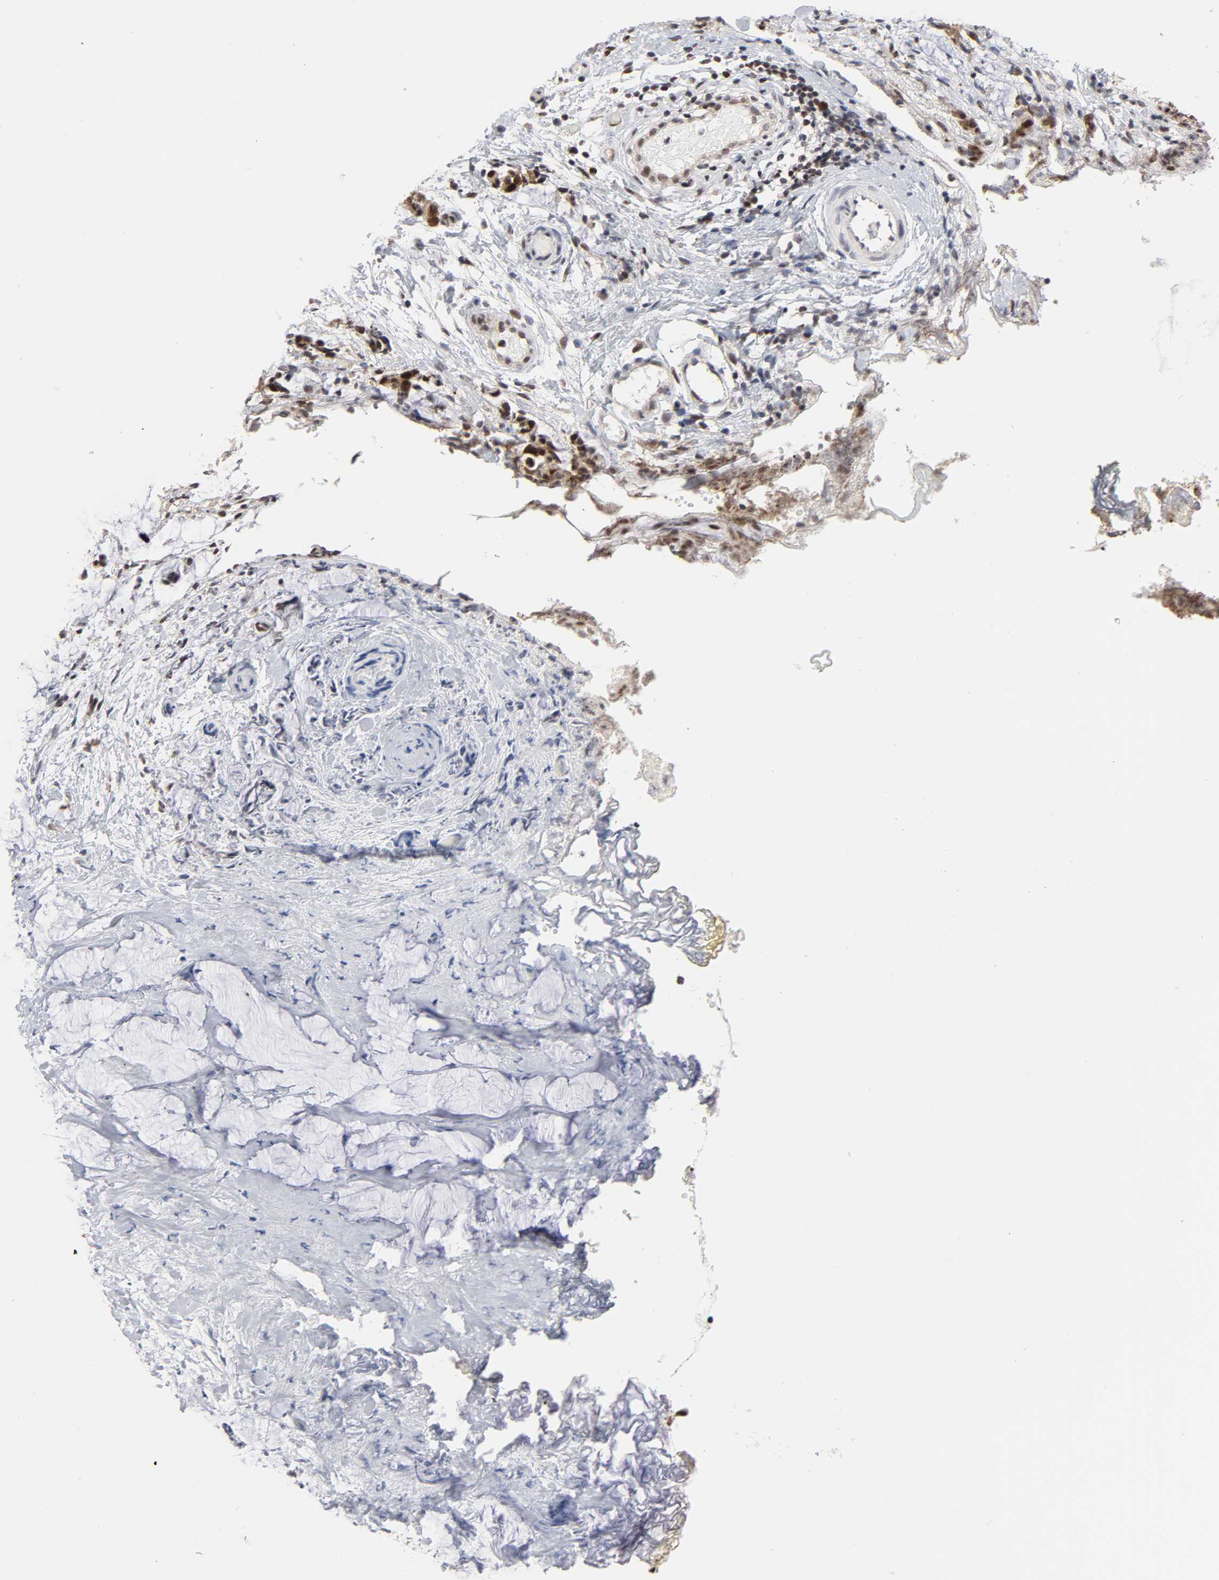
{"staining": {"intensity": "moderate", "quantity": ">75%", "location": "nuclear"}, "tissue": "colorectal cancer", "cell_type": "Tumor cells", "image_type": "cancer", "snomed": [{"axis": "morphology", "description": "Adenocarcinoma, NOS"}, {"axis": "topography", "description": "Colon"}], "caption": "The histopathology image reveals staining of colorectal adenocarcinoma, revealing moderate nuclear protein positivity (brown color) within tumor cells.", "gene": "RFC4", "patient": {"sex": "male", "age": 14}}